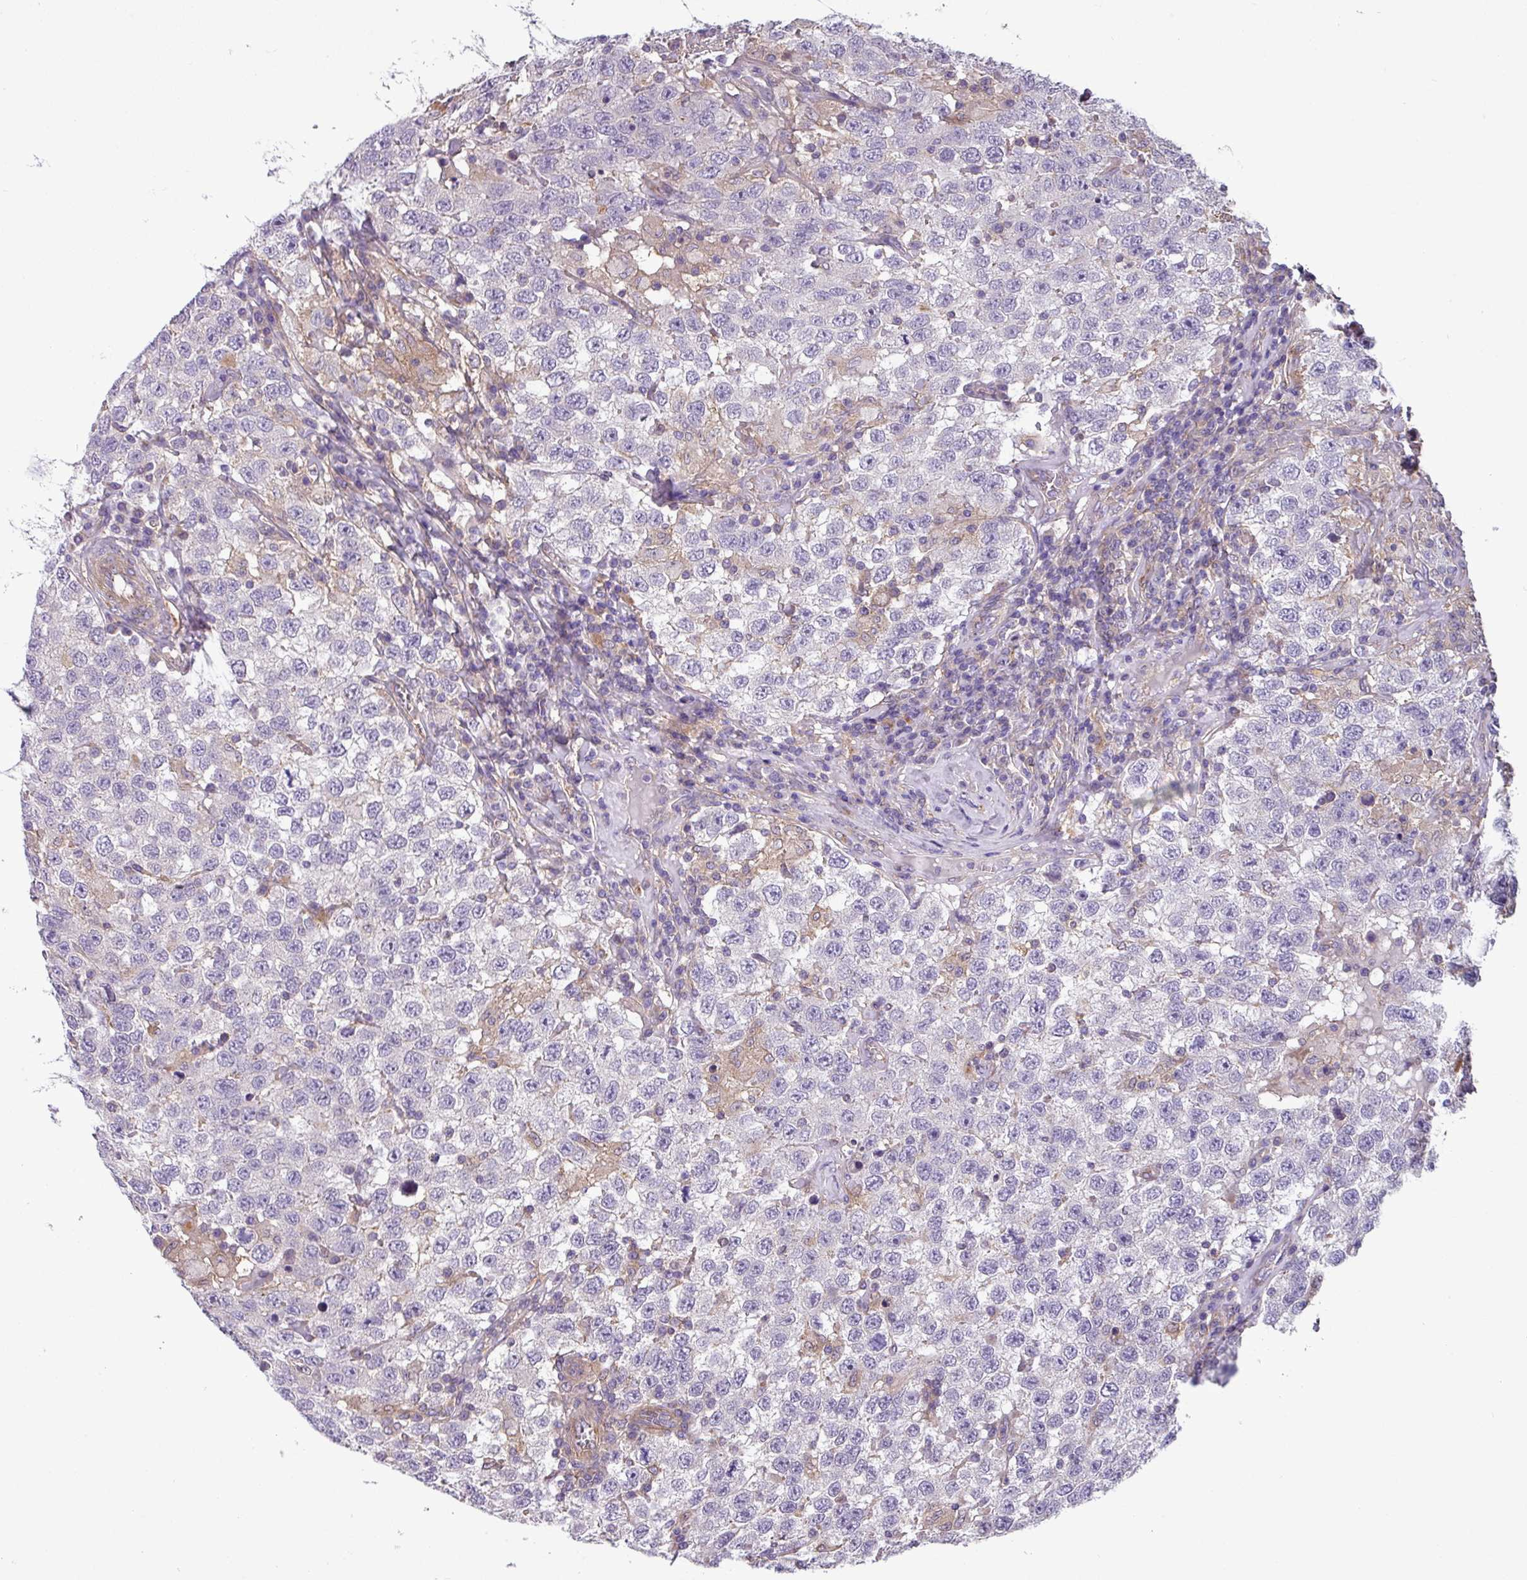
{"staining": {"intensity": "negative", "quantity": "none", "location": "none"}, "tissue": "testis cancer", "cell_type": "Tumor cells", "image_type": "cancer", "snomed": [{"axis": "morphology", "description": "Seminoma, NOS"}, {"axis": "topography", "description": "Testis"}], "caption": "A micrograph of human testis cancer (seminoma) is negative for staining in tumor cells.", "gene": "SLC23A2", "patient": {"sex": "male", "age": 41}}